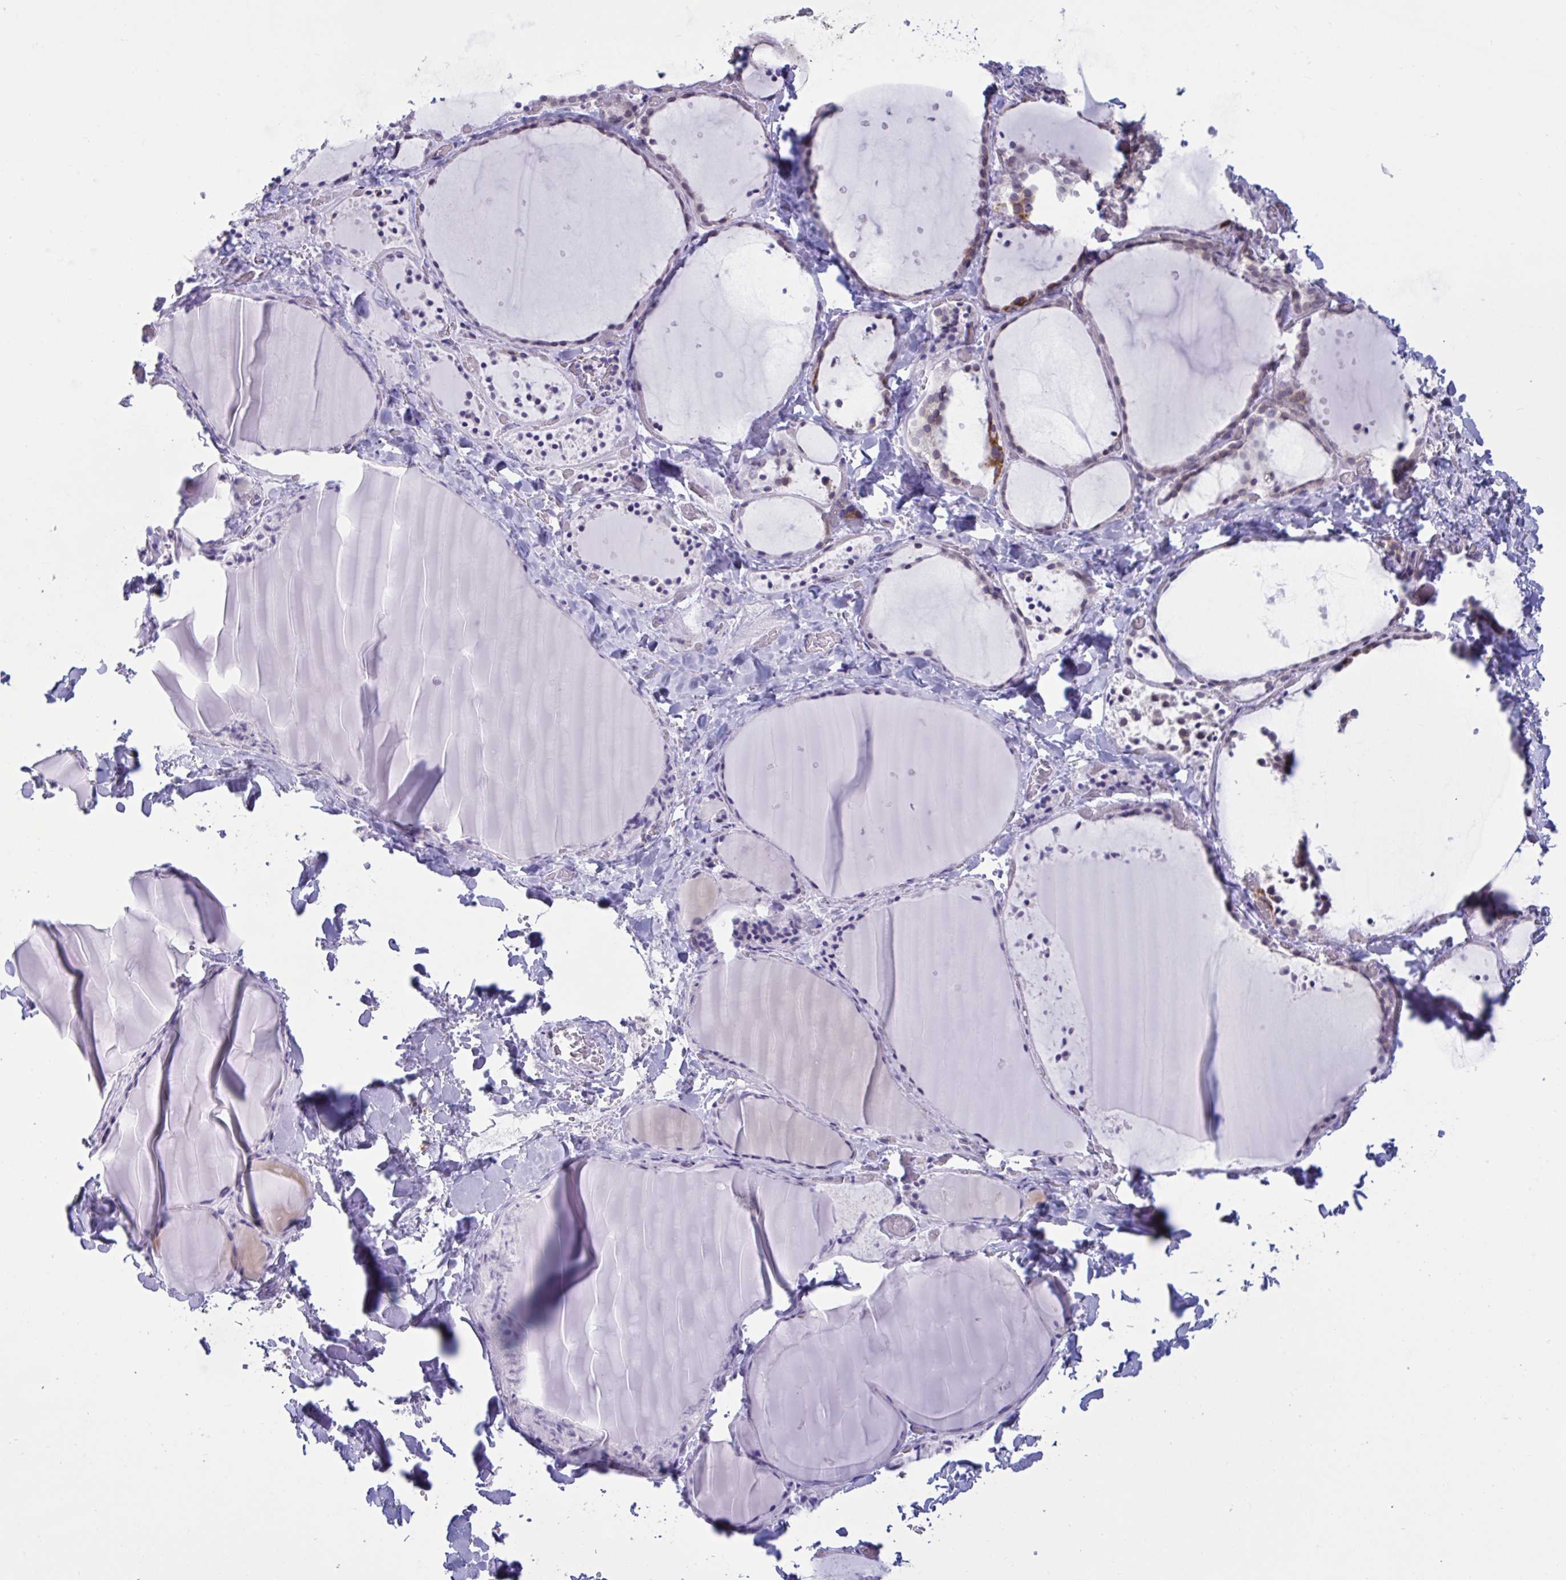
{"staining": {"intensity": "moderate", "quantity": "<25%", "location": "cytoplasmic/membranous"}, "tissue": "thyroid gland", "cell_type": "Glandular cells", "image_type": "normal", "snomed": [{"axis": "morphology", "description": "Normal tissue, NOS"}, {"axis": "topography", "description": "Thyroid gland"}], "caption": "Immunohistochemistry of normal human thyroid gland displays low levels of moderate cytoplasmic/membranous positivity in approximately <25% of glandular cells.", "gene": "DOCK11", "patient": {"sex": "female", "age": 36}}